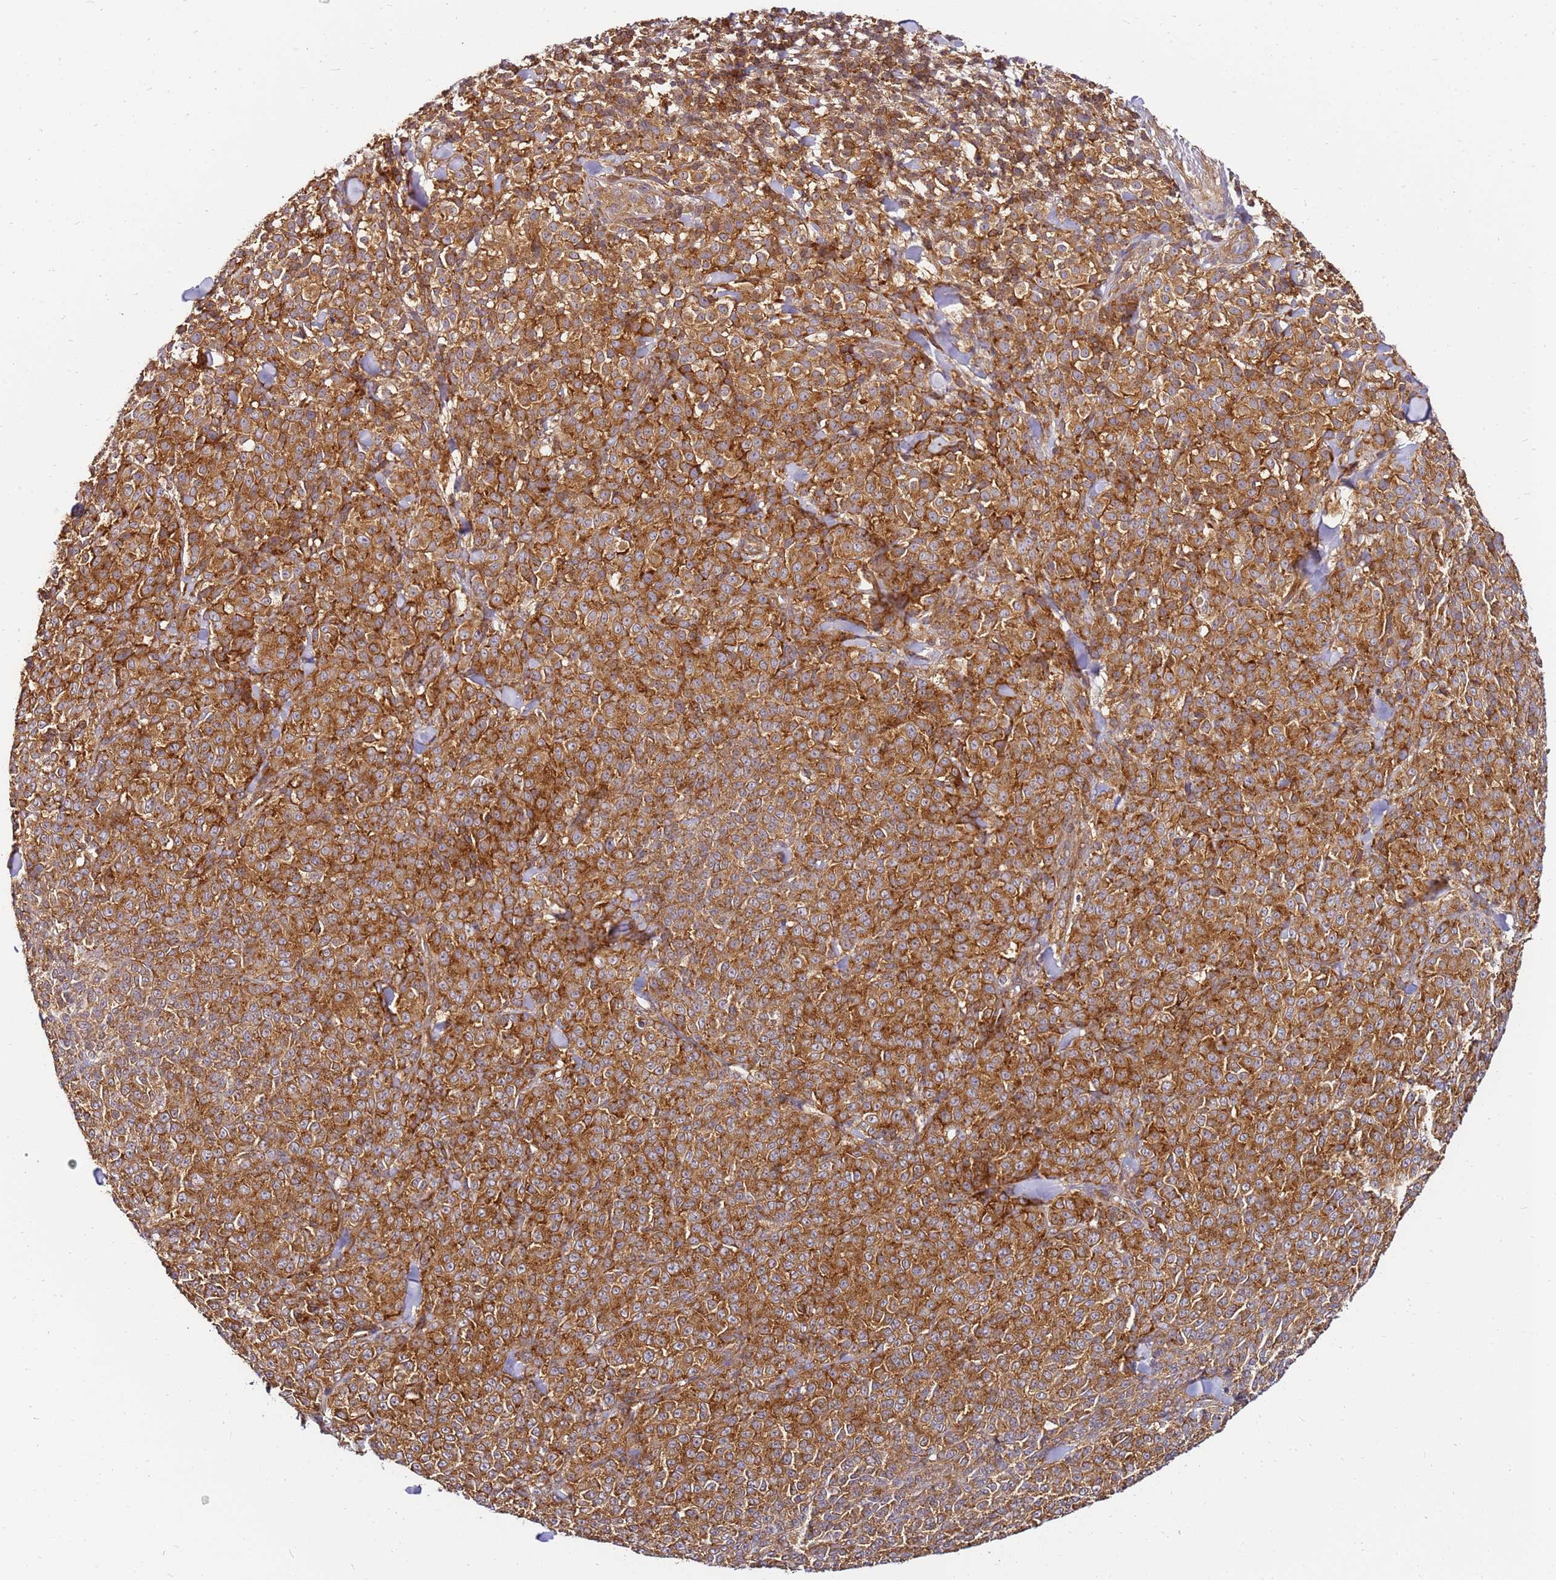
{"staining": {"intensity": "strong", "quantity": ">75%", "location": "cytoplasmic/membranous"}, "tissue": "melanoma", "cell_type": "Tumor cells", "image_type": "cancer", "snomed": [{"axis": "morphology", "description": "Normal tissue, NOS"}, {"axis": "morphology", "description": "Malignant melanoma, NOS"}, {"axis": "topography", "description": "Skin"}], "caption": "Approximately >75% of tumor cells in human malignant melanoma reveal strong cytoplasmic/membranous protein expression as visualized by brown immunohistochemical staining.", "gene": "PIH1D1", "patient": {"sex": "female", "age": 34}}